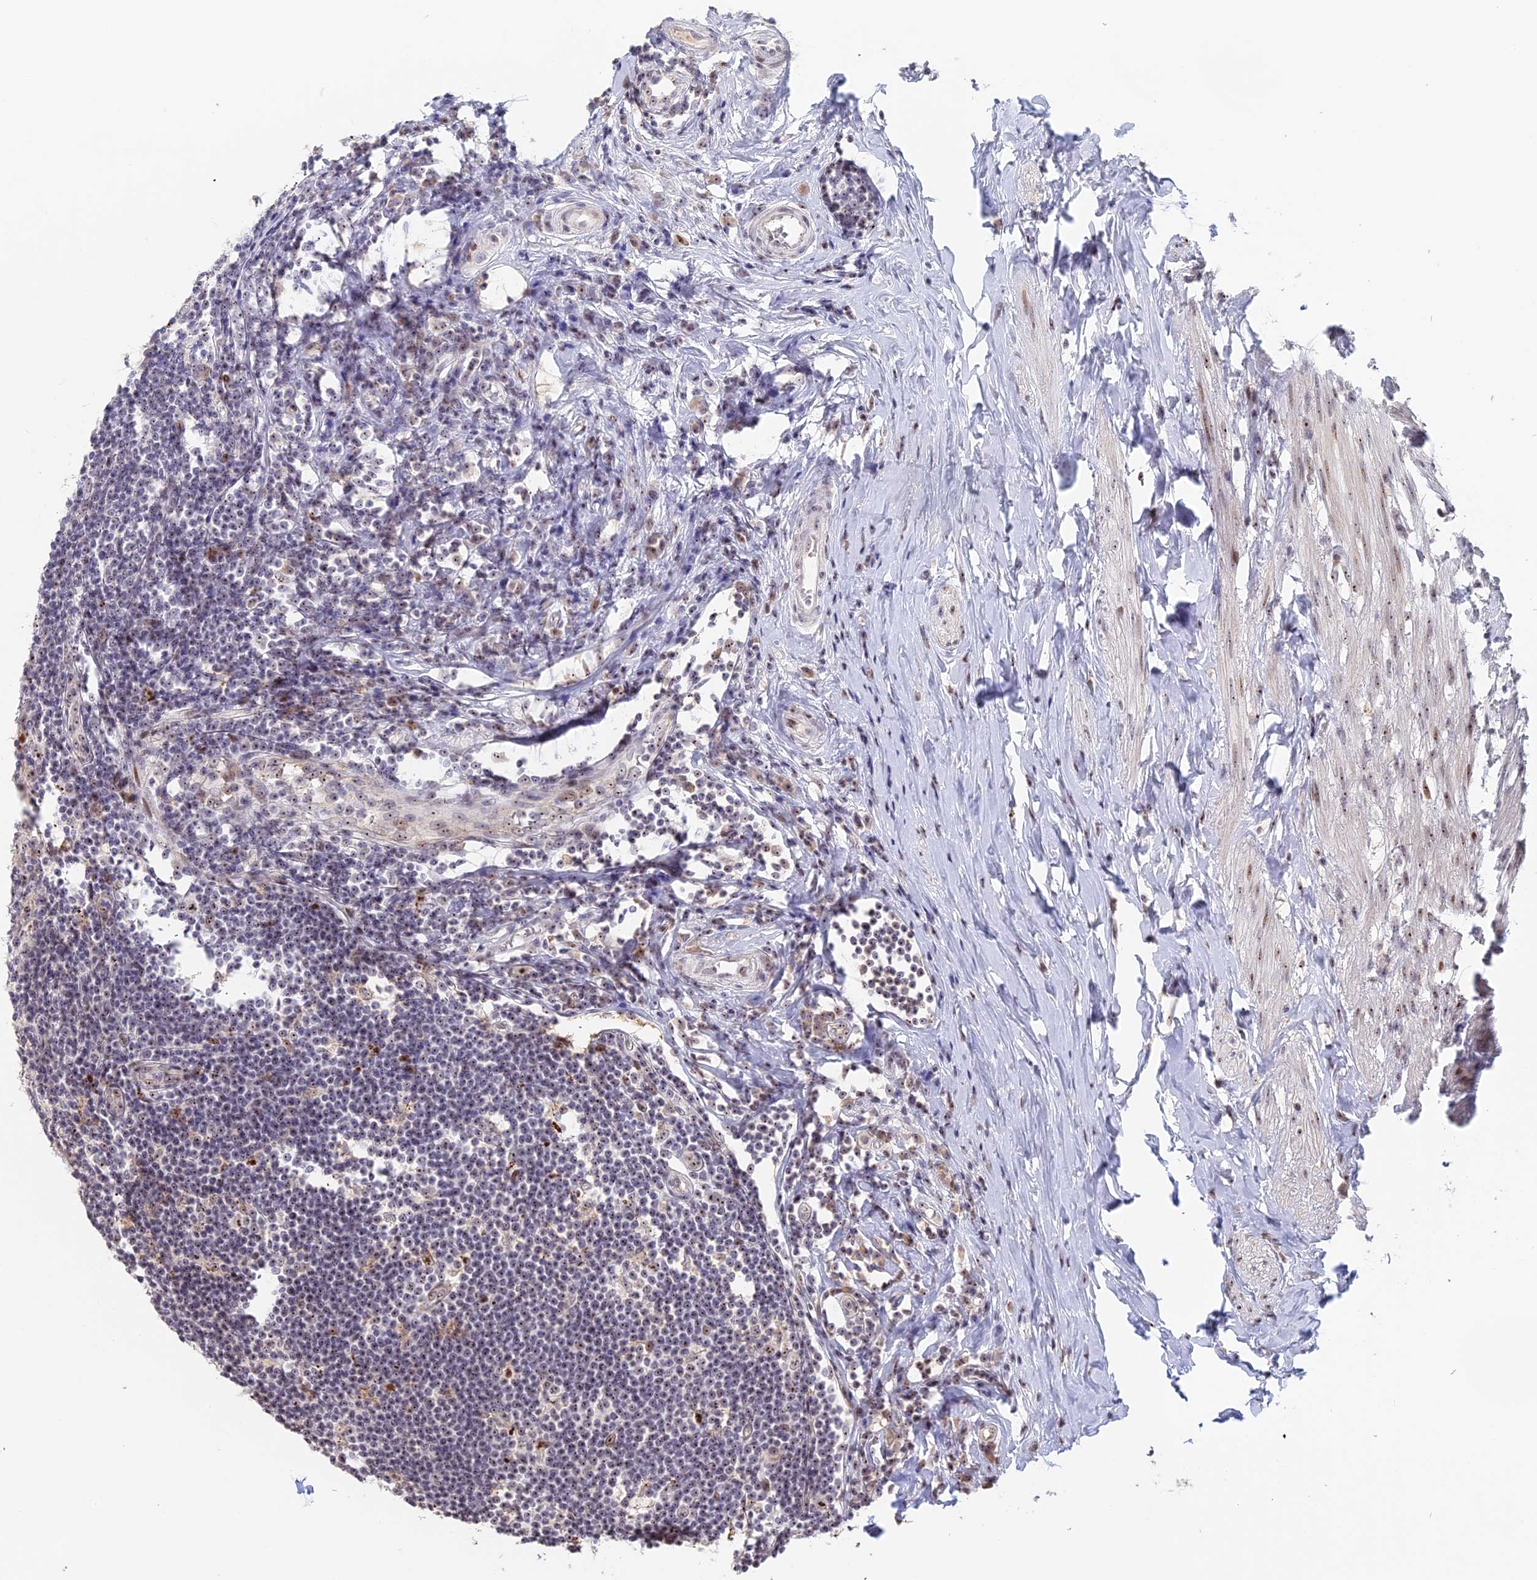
{"staining": {"intensity": "moderate", "quantity": ">75%", "location": "nuclear"}, "tissue": "appendix", "cell_type": "Glandular cells", "image_type": "normal", "snomed": [{"axis": "morphology", "description": "Normal tissue, NOS"}, {"axis": "topography", "description": "Appendix"}], "caption": "Moderate nuclear expression for a protein is seen in about >75% of glandular cells of unremarkable appendix using IHC.", "gene": "FAM131A", "patient": {"sex": "female", "age": 54}}